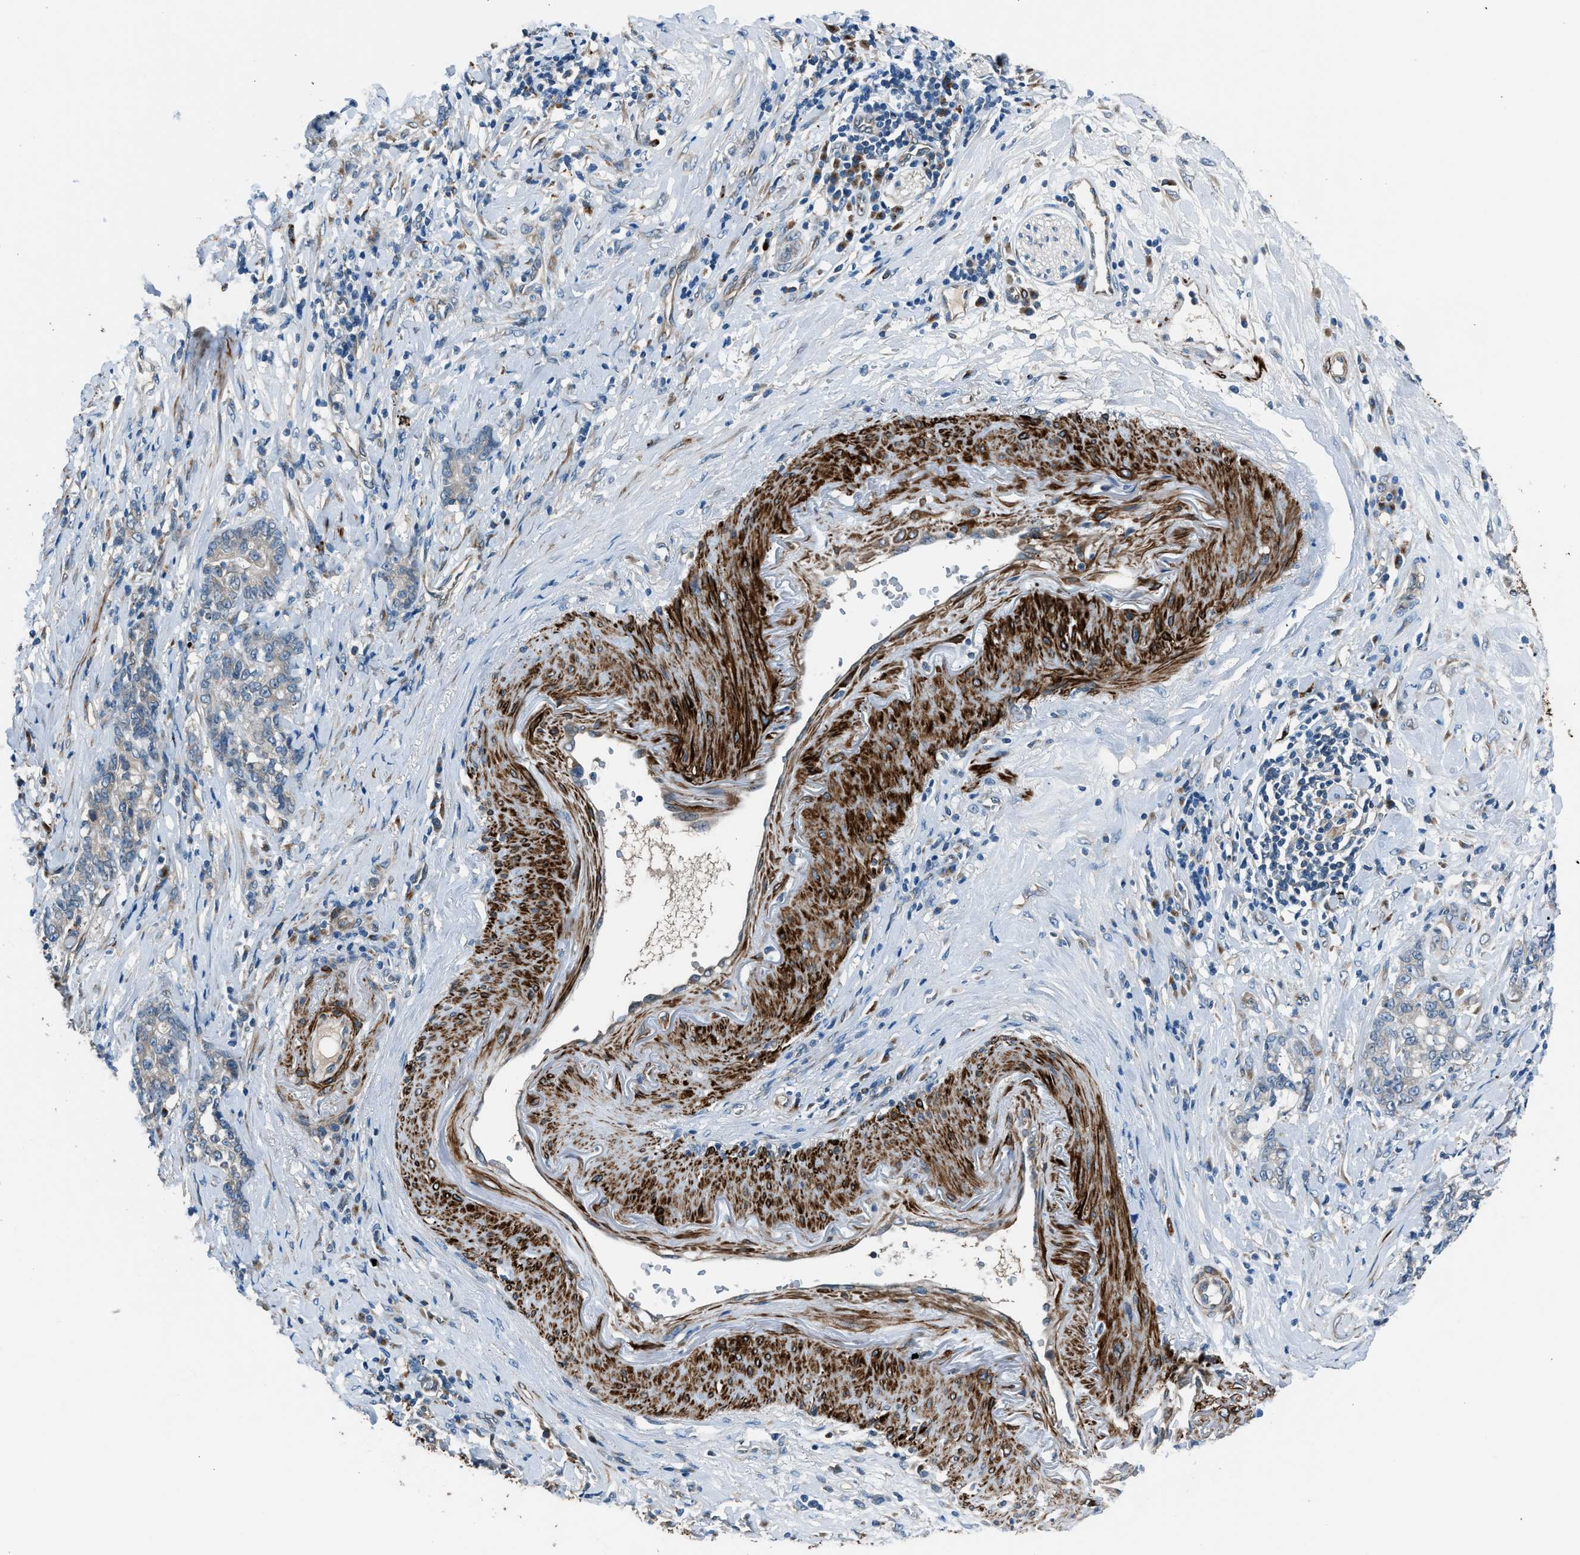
{"staining": {"intensity": "negative", "quantity": "none", "location": "none"}, "tissue": "stomach cancer", "cell_type": "Tumor cells", "image_type": "cancer", "snomed": [{"axis": "morphology", "description": "Adenocarcinoma, NOS"}, {"axis": "topography", "description": "Stomach, lower"}], "caption": "The micrograph reveals no staining of tumor cells in stomach cancer (adenocarcinoma).", "gene": "LMBR1", "patient": {"sex": "male", "age": 88}}